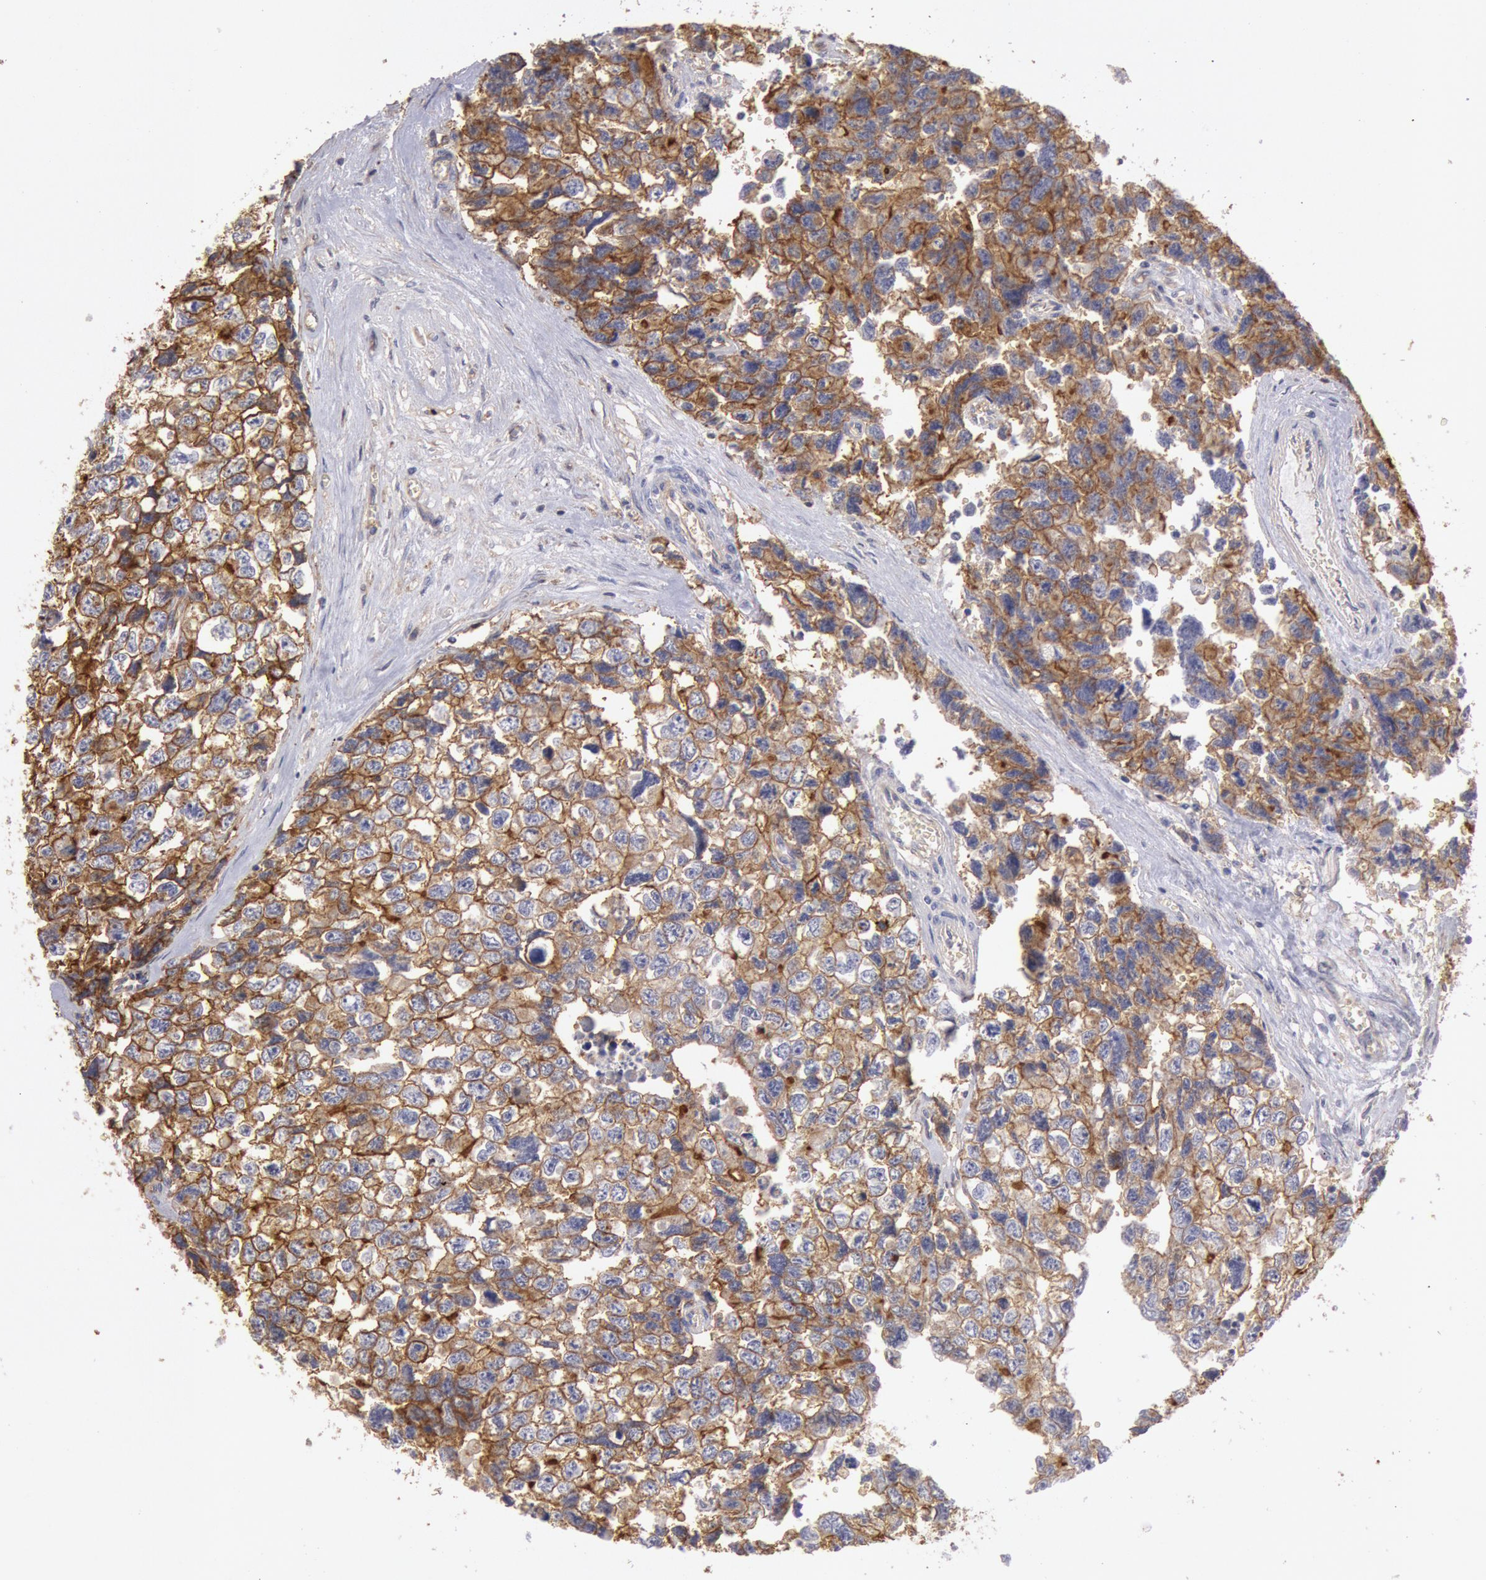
{"staining": {"intensity": "strong", "quantity": ">75%", "location": "cytoplasmic/membranous"}, "tissue": "testis cancer", "cell_type": "Tumor cells", "image_type": "cancer", "snomed": [{"axis": "morphology", "description": "Carcinoma, Embryonal, NOS"}, {"axis": "topography", "description": "Testis"}], "caption": "Testis cancer (embryonal carcinoma) was stained to show a protein in brown. There is high levels of strong cytoplasmic/membranous positivity in approximately >75% of tumor cells.", "gene": "SNAP23", "patient": {"sex": "male", "age": 31}}